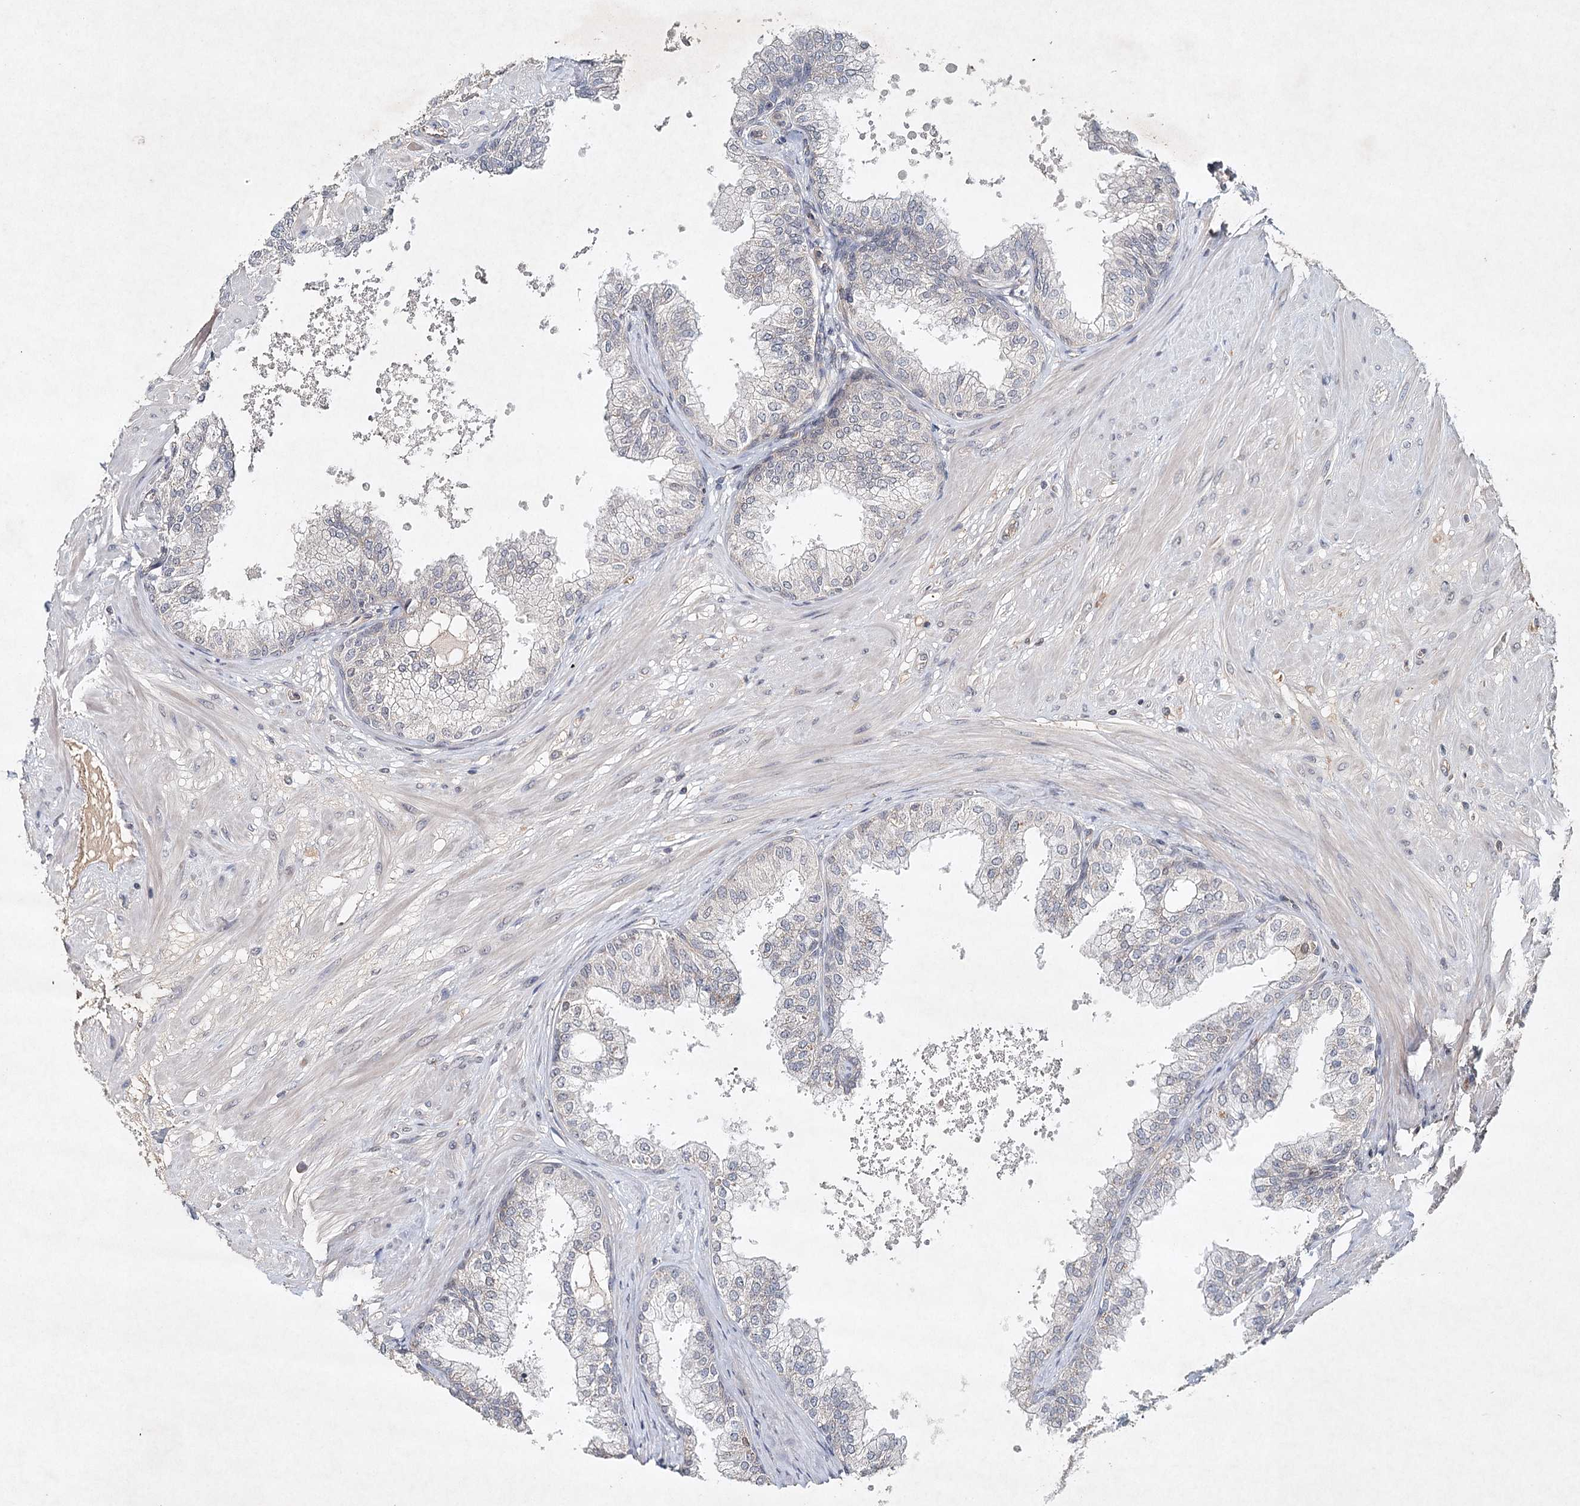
{"staining": {"intensity": "weak", "quantity": "<25%", "location": "cytoplasmic/membranous"}, "tissue": "prostate", "cell_type": "Glandular cells", "image_type": "normal", "snomed": [{"axis": "morphology", "description": "Normal tissue, NOS"}, {"axis": "topography", "description": "Prostate"}], "caption": "This is an IHC histopathology image of benign prostate. There is no positivity in glandular cells.", "gene": "SYNPO", "patient": {"sex": "male", "age": 60}}